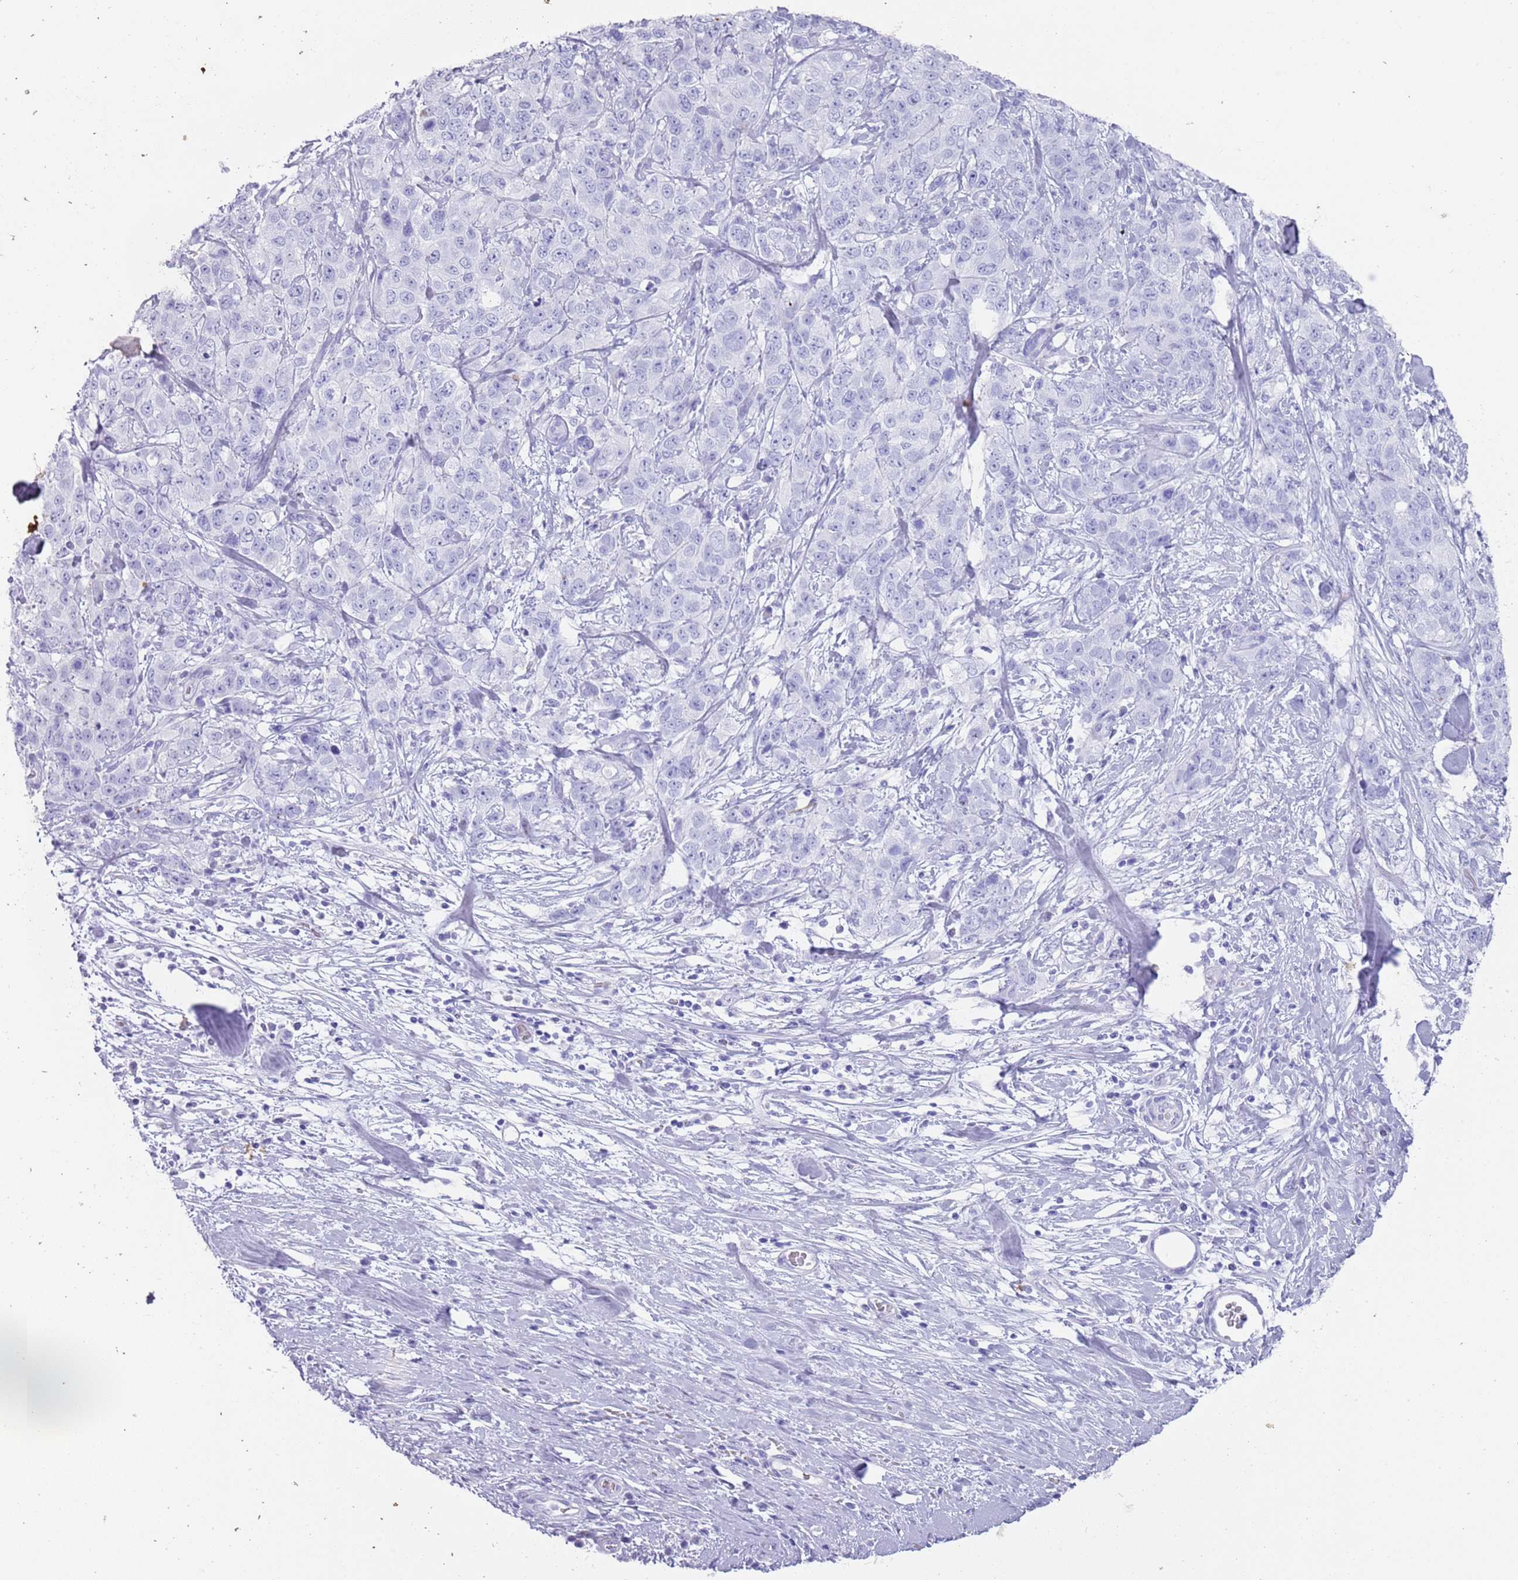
{"staining": {"intensity": "negative", "quantity": "none", "location": "none"}, "tissue": "stomach cancer", "cell_type": "Tumor cells", "image_type": "cancer", "snomed": [{"axis": "morphology", "description": "Adenocarcinoma, NOS"}, {"axis": "topography", "description": "Stomach"}], "caption": "High magnification brightfield microscopy of stomach cancer stained with DAB (brown) and counterstained with hematoxylin (blue): tumor cells show no significant positivity.", "gene": "MYADML2", "patient": {"sex": "male", "age": 48}}